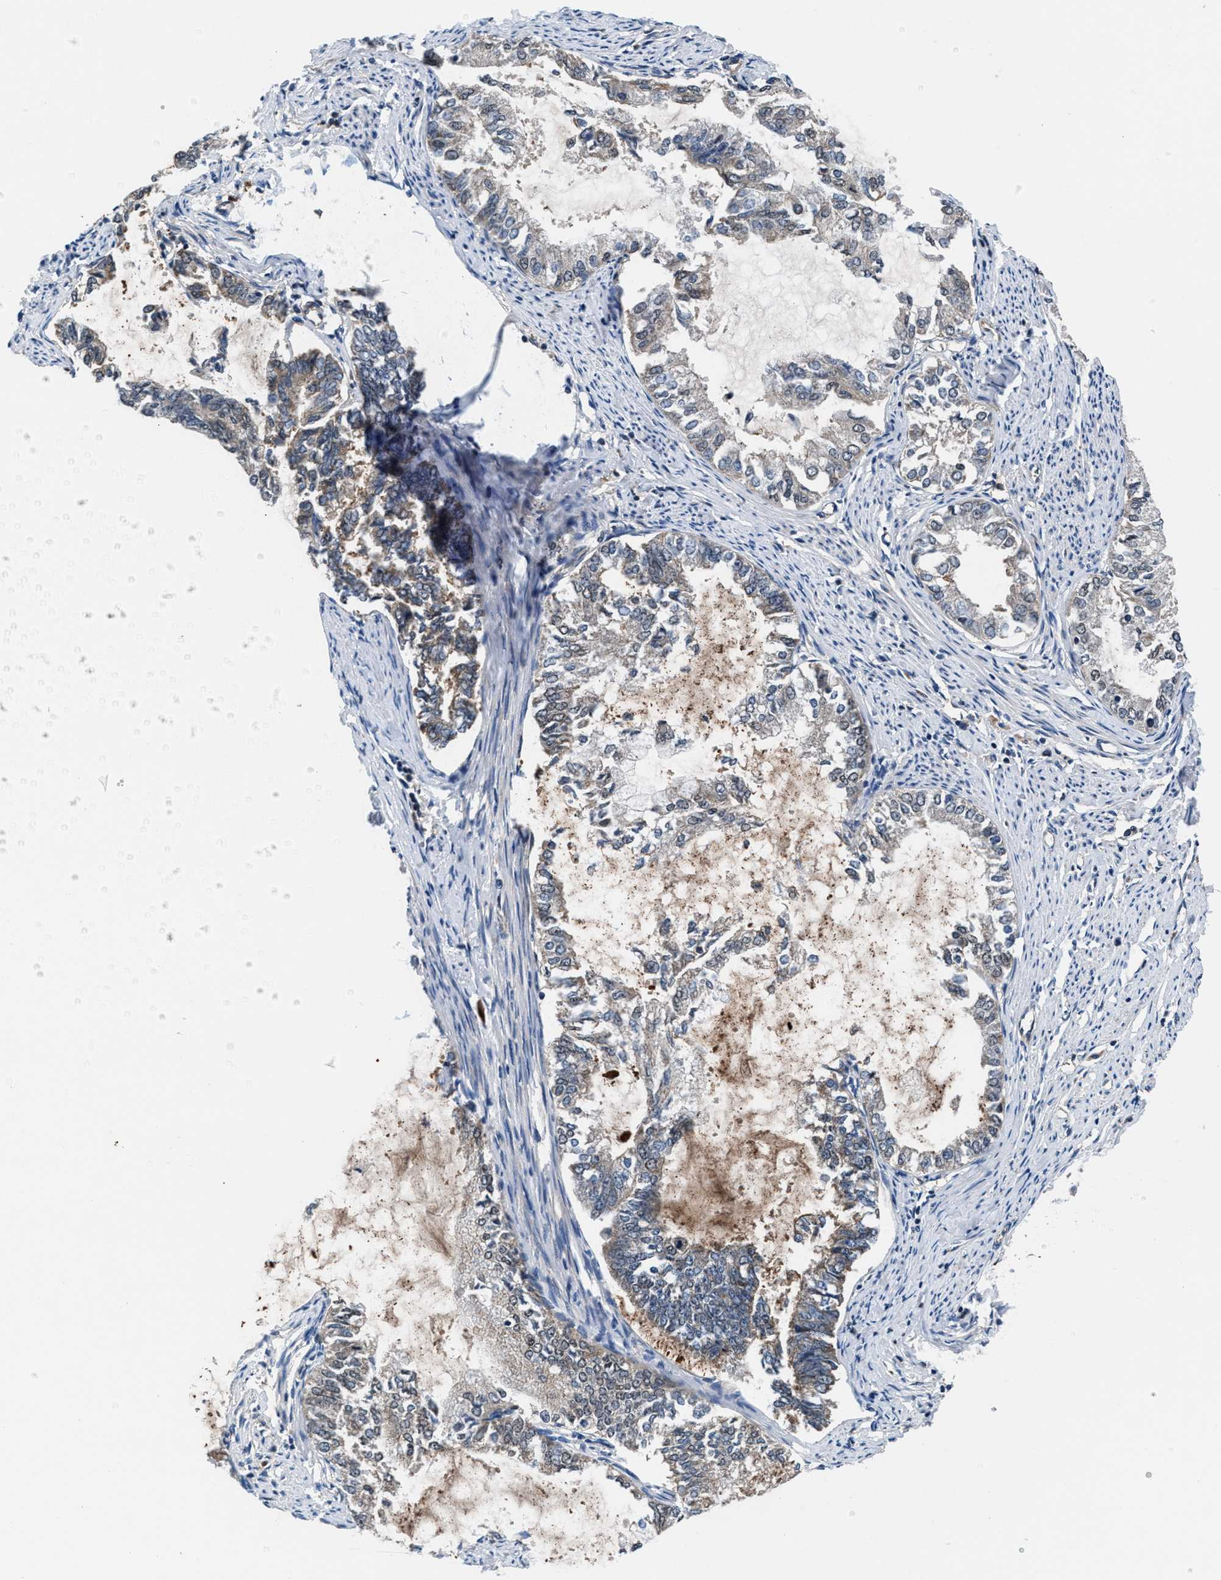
{"staining": {"intensity": "weak", "quantity": "<25%", "location": "cytoplasmic/membranous"}, "tissue": "endometrial cancer", "cell_type": "Tumor cells", "image_type": "cancer", "snomed": [{"axis": "morphology", "description": "Adenocarcinoma, NOS"}, {"axis": "topography", "description": "Endometrium"}], "caption": "Immunohistochemistry (IHC) of endometrial adenocarcinoma shows no staining in tumor cells. (Immunohistochemistry, brightfield microscopy, high magnification).", "gene": "PRPSAP2", "patient": {"sex": "female", "age": 86}}